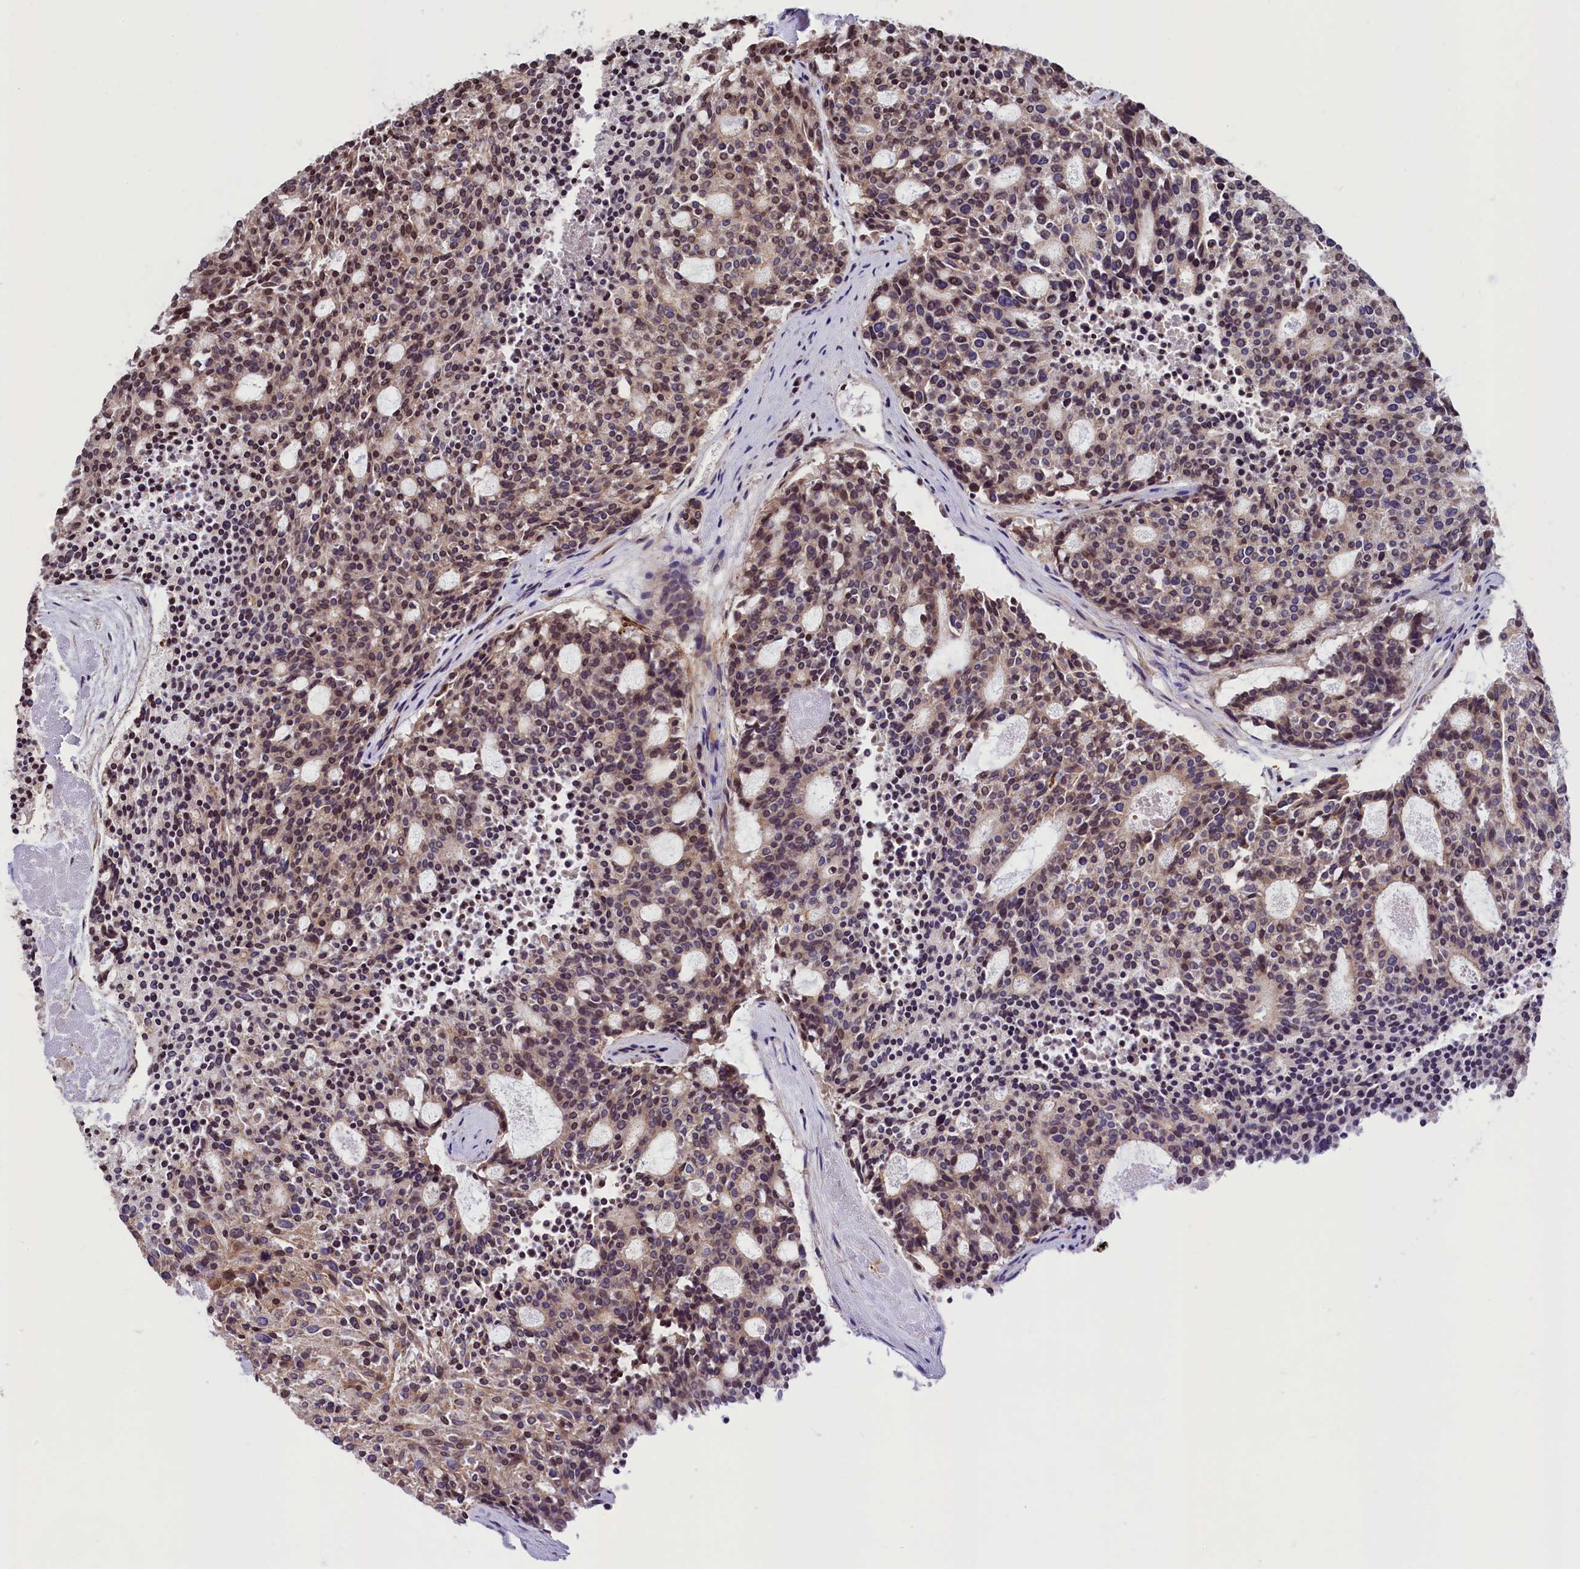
{"staining": {"intensity": "weak", "quantity": ">75%", "location": "cytoplasmic/membranous,nuclear"}, "tissue": "carcinoid", "cell_type": "Tumor cells", "image_type": "cancer", "snomed": [{"axis": "morphology", "description": "Carcinoid, malignant, NOS"}, {"axis": "topography", "description": "Pancreas"}], "caption": "The photomicrograph reveals a brown stain indicating the presence of a protein in the cytoplasmic/membranous and nuclear of tumor cells in carcinoid.", "gene": "ZNF2", "patient": {"sex": "female", "age": 54}}